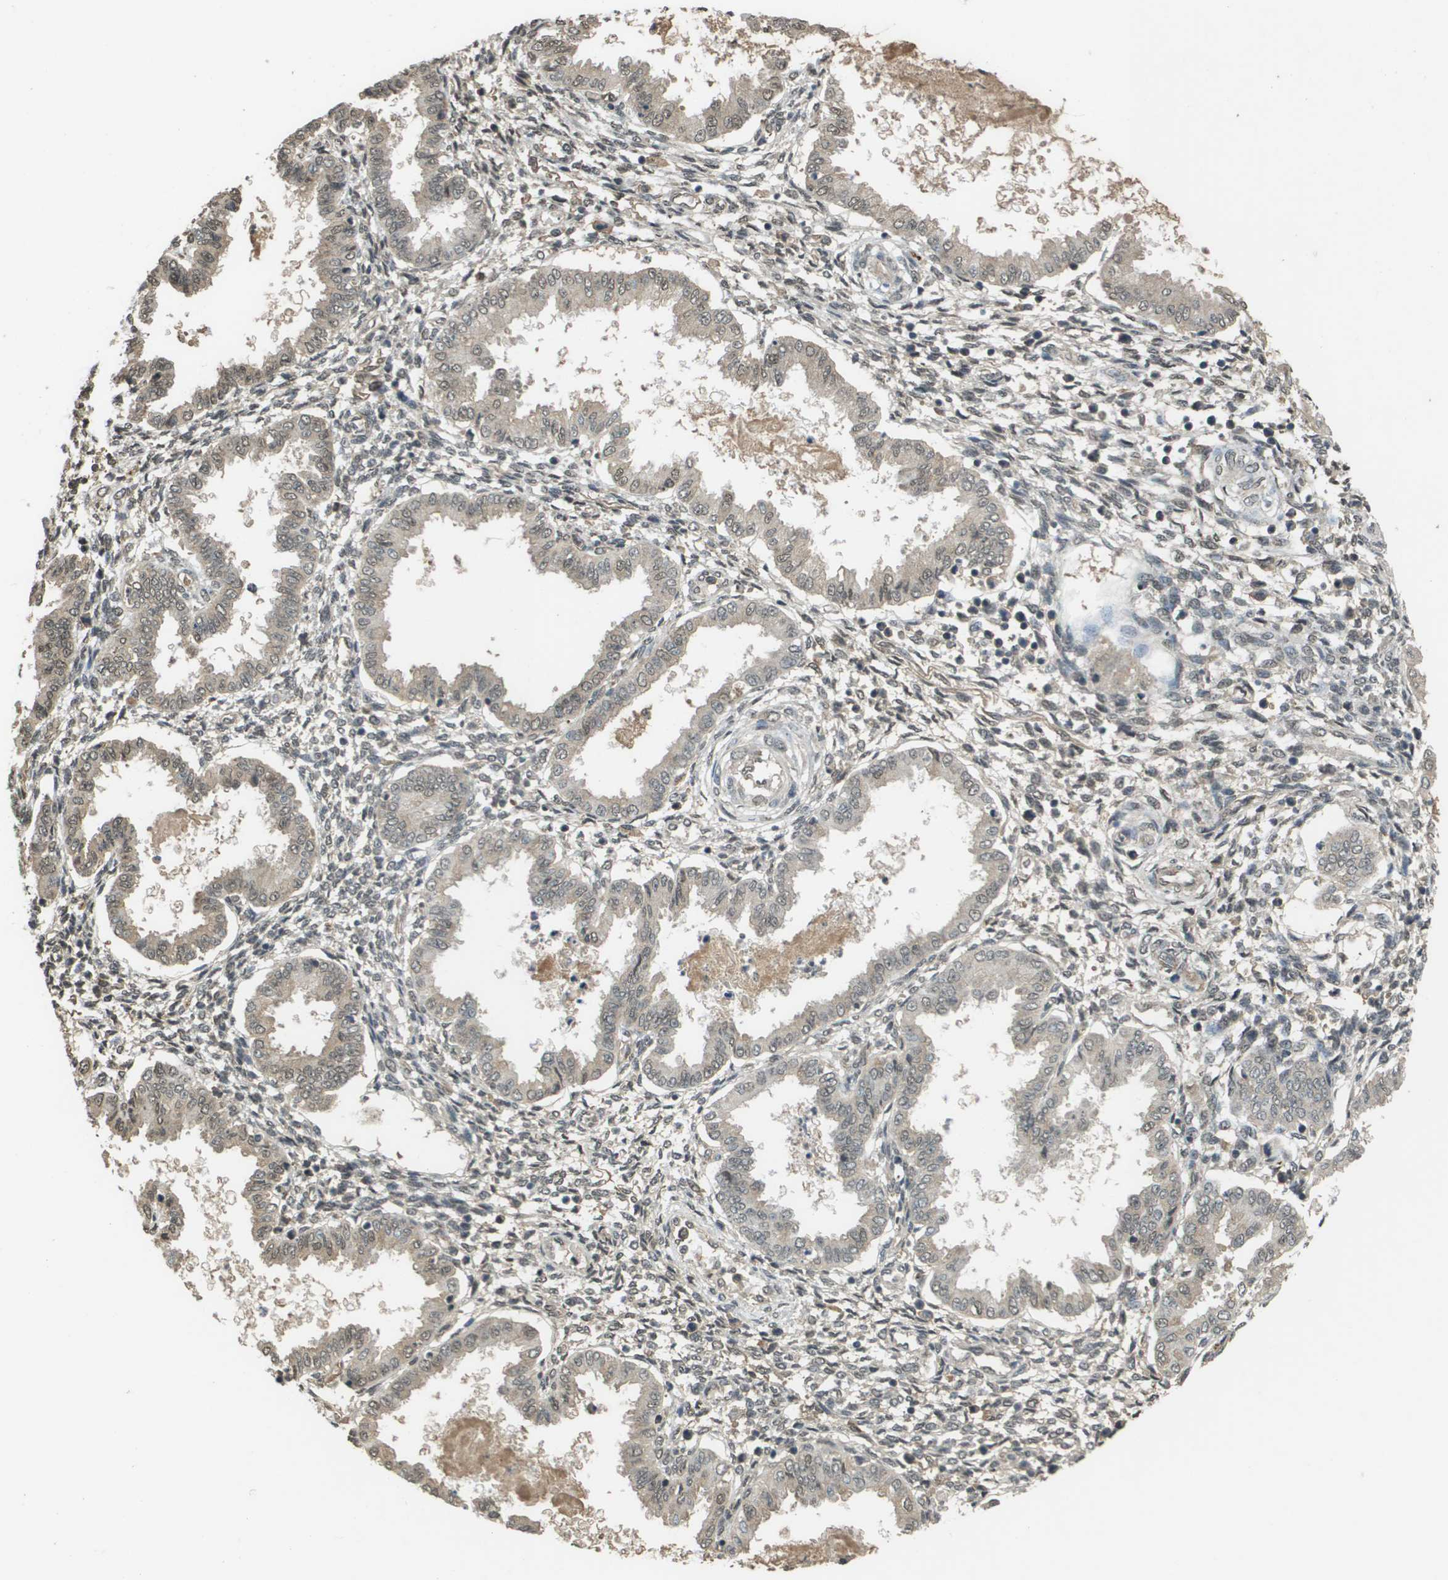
{"staining": {"intensity": "negative", "quantity": "none", "location": "none"}, "tissue": "endometrium", "cell_type": "Cells in endometrial stroma", "image_type": "normal", "snomed": [{"axis": "morphology", "description": "Normal tissue, NOS"}, {"axis": "topography", "description": "Endometrium"}], "caption": "Immunohistochemistry of benign endometrium displays no positivity in cells in endometrial stroma.", "gene": "NDRG2", "patient": {"sex": "female", "age": 33}}